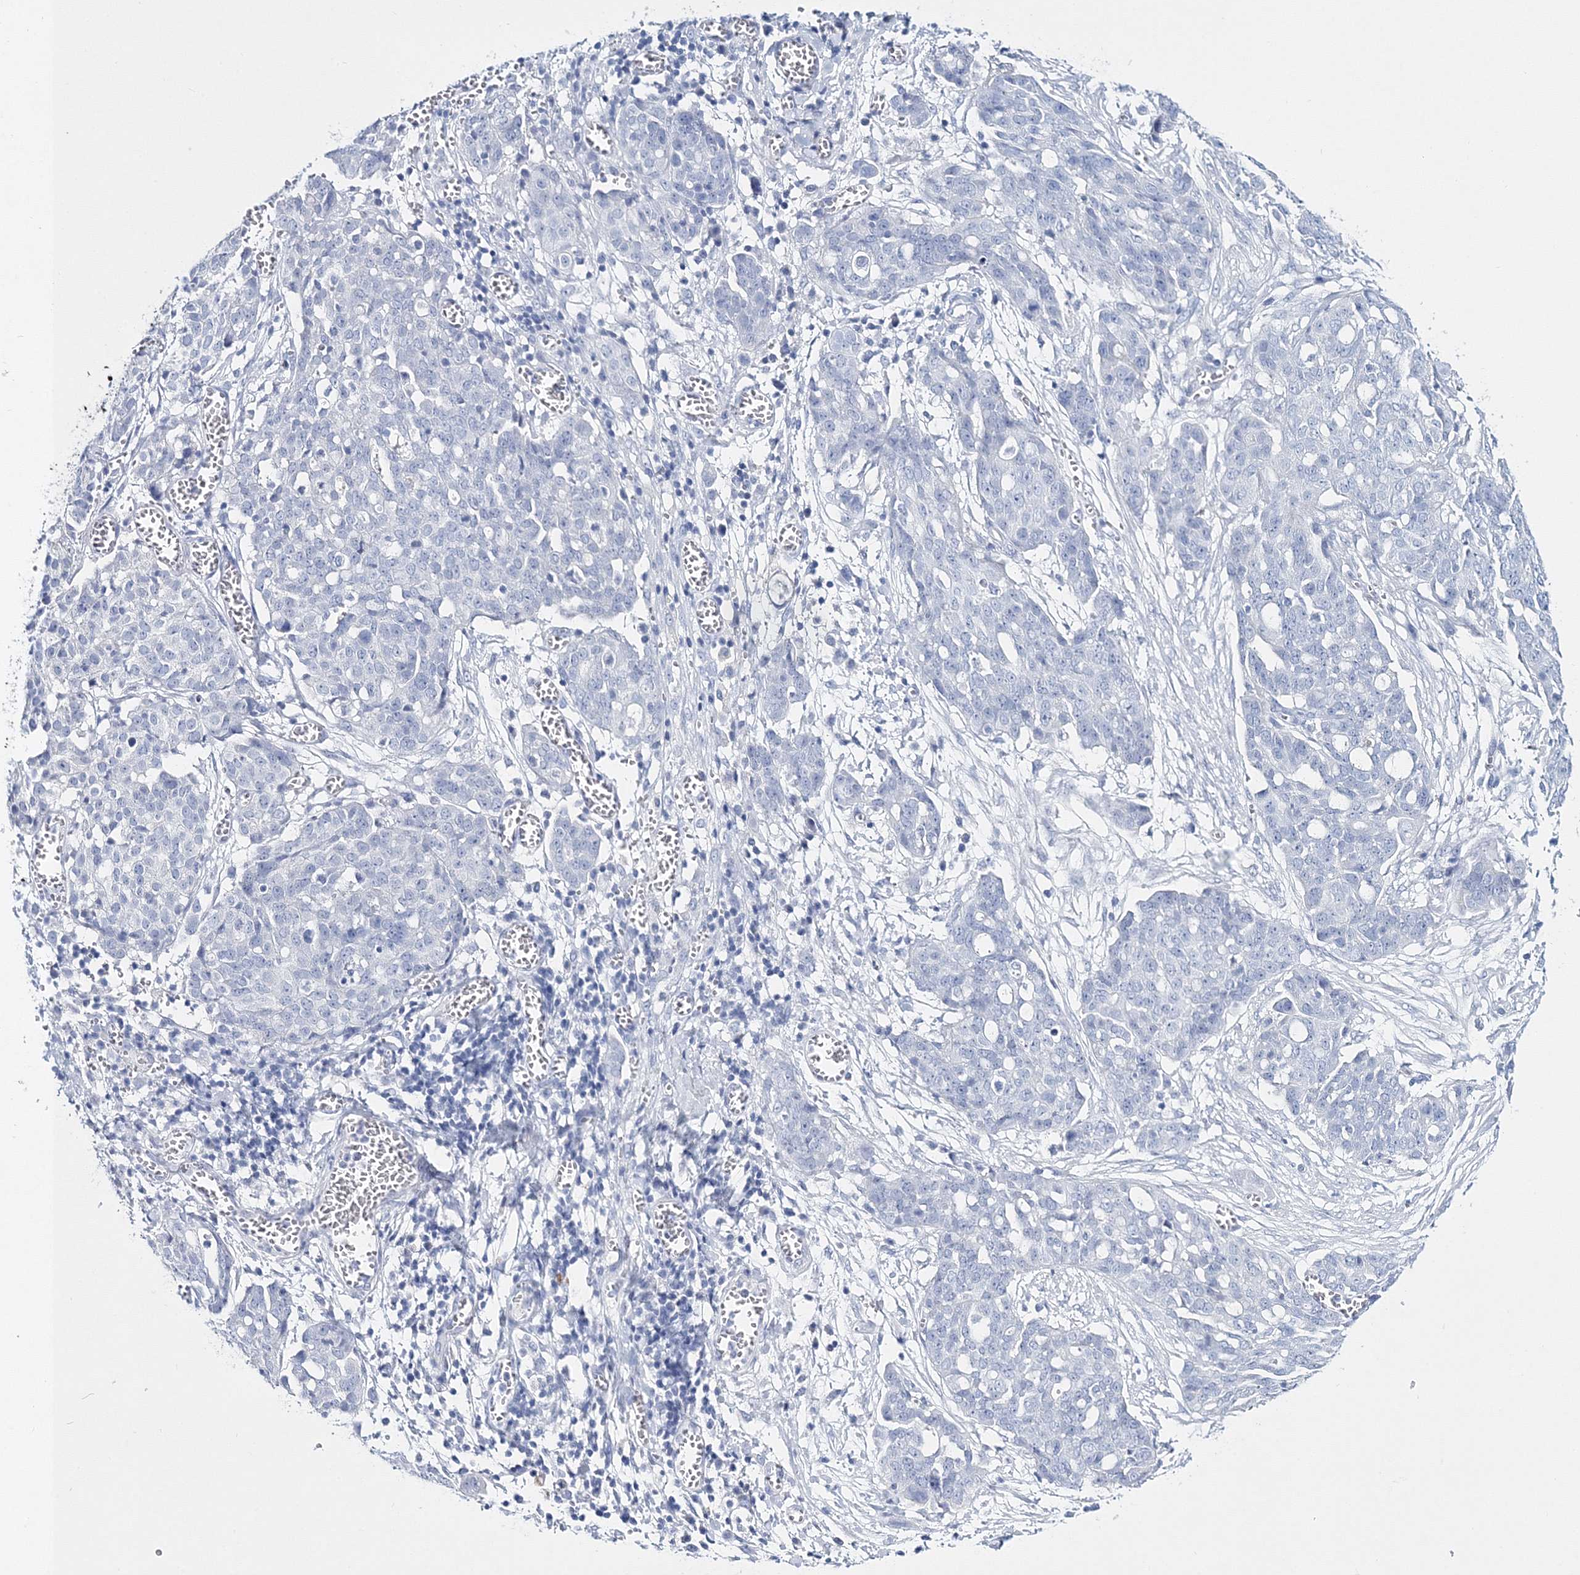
{"staining": {"intensity": "negative", "quantity": "none", "location": "none"}, "tissue": "ovarian cancer", "cell_type": "Tumor cells", "image_type": "cancer", "snomed": [{"axis": "morphology", "description": "Cystadenocarcinoma, serous, NOS"}, {"axis": "topography", "description": "Soft tissue"}, {"axis": "topography", "description": "Ovary"}], "caption": "An image of ovarian cancer stained for a protein reveals no brown staining in tumor cells.", "gene": "MYOZ2", "patient": {"sex": "female", "age": 57}}